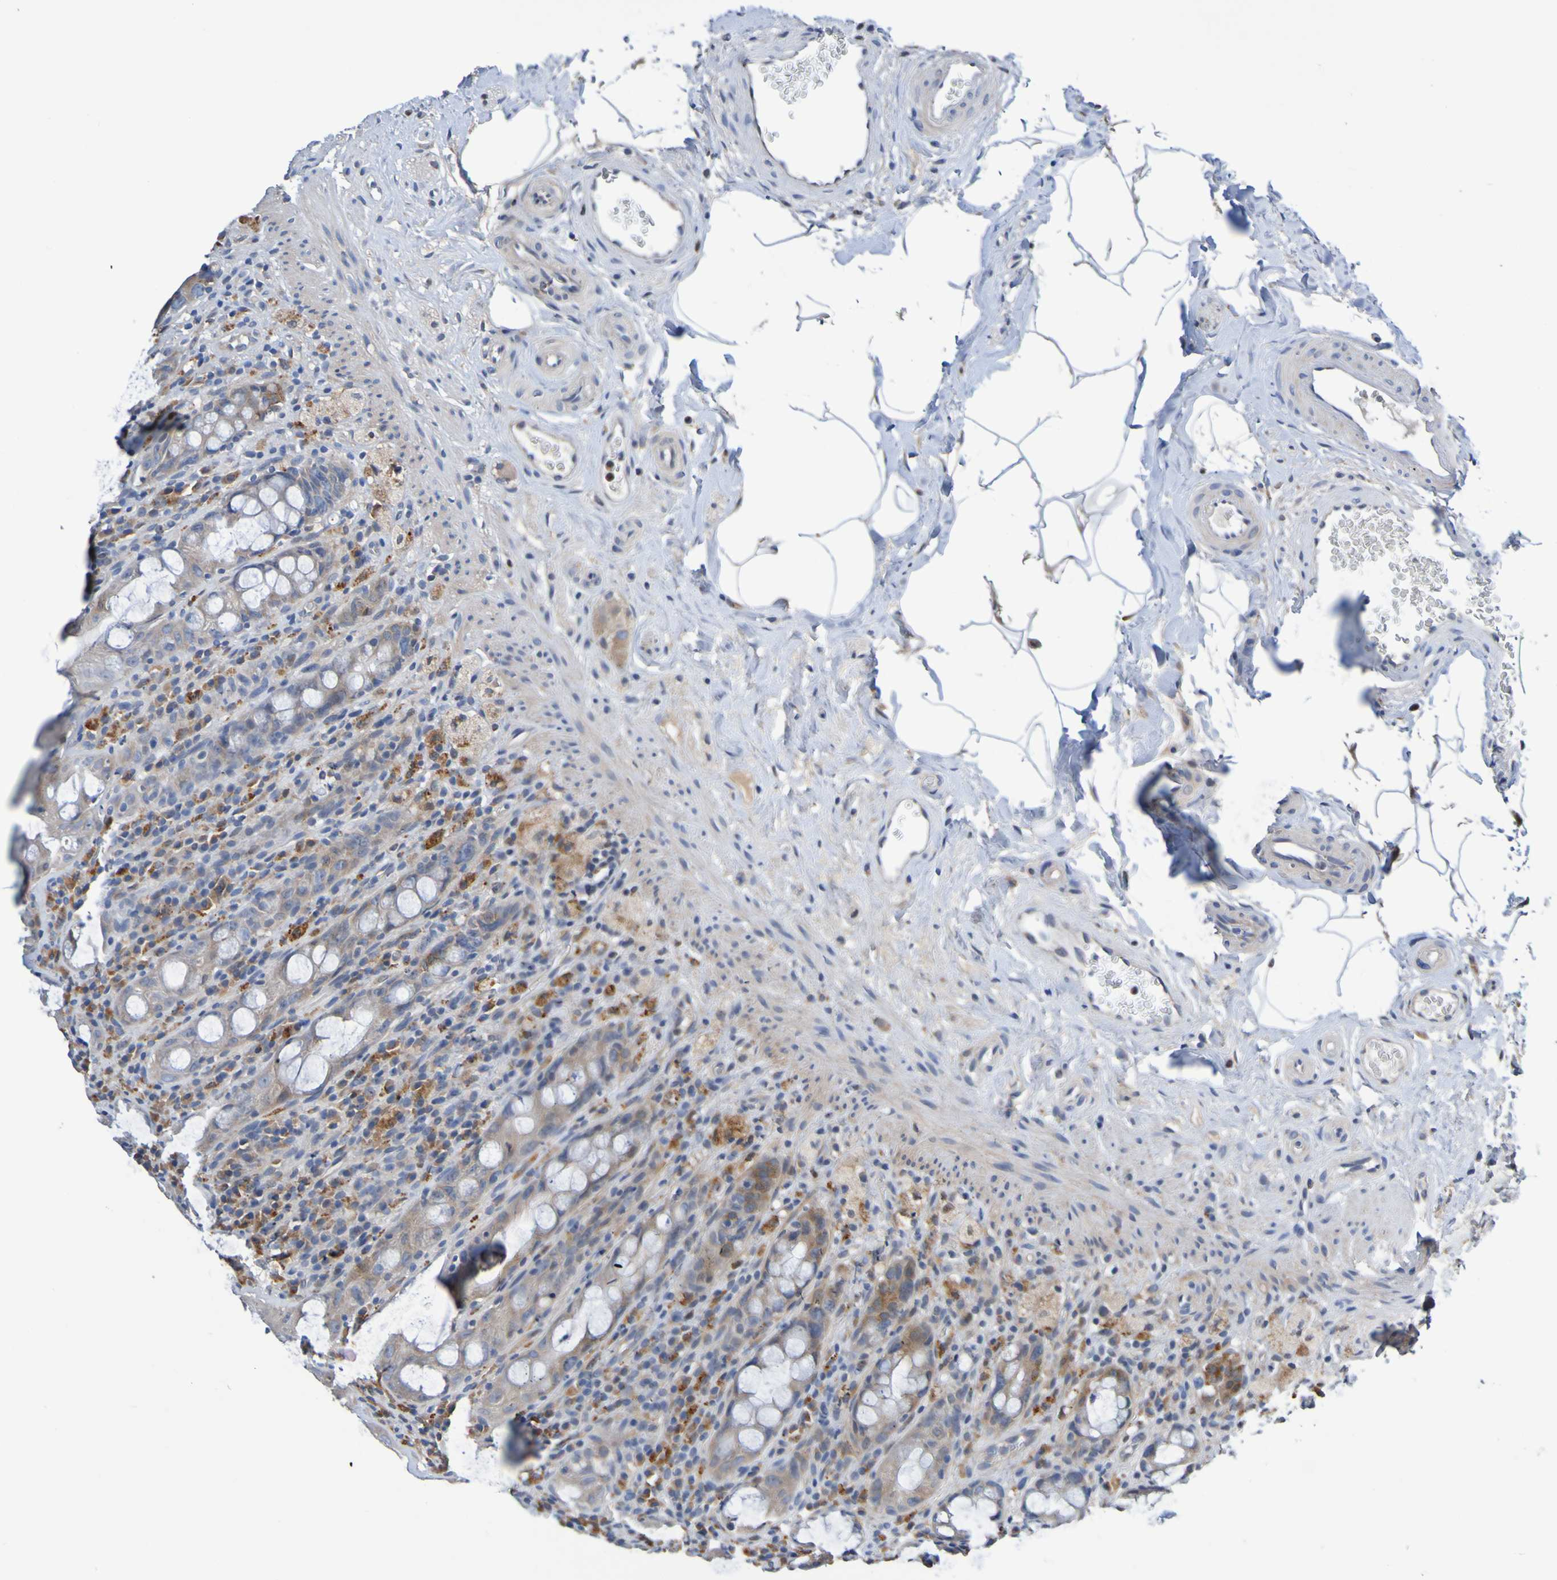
{"staining": {"intensity": "weak", "quantity": ">75%", "location": "cytoplasmic/membranous"}, "tissue": "rectum", "cell_type": "Glandular cells", "image_type": "normal", "snomed": [{"axis": "morphology", "description": "Normal tissue, NOS"}, {"axis": "topography", "description": "Rectum"}], "caption": "Human rectum stained for a protein (brown) demonstrates weak cytoplasmic/membranous positive expression in approximately >75% of glandular cells.", "gene": "METAP2", "patient": {"sex": "male", "age": 44}}